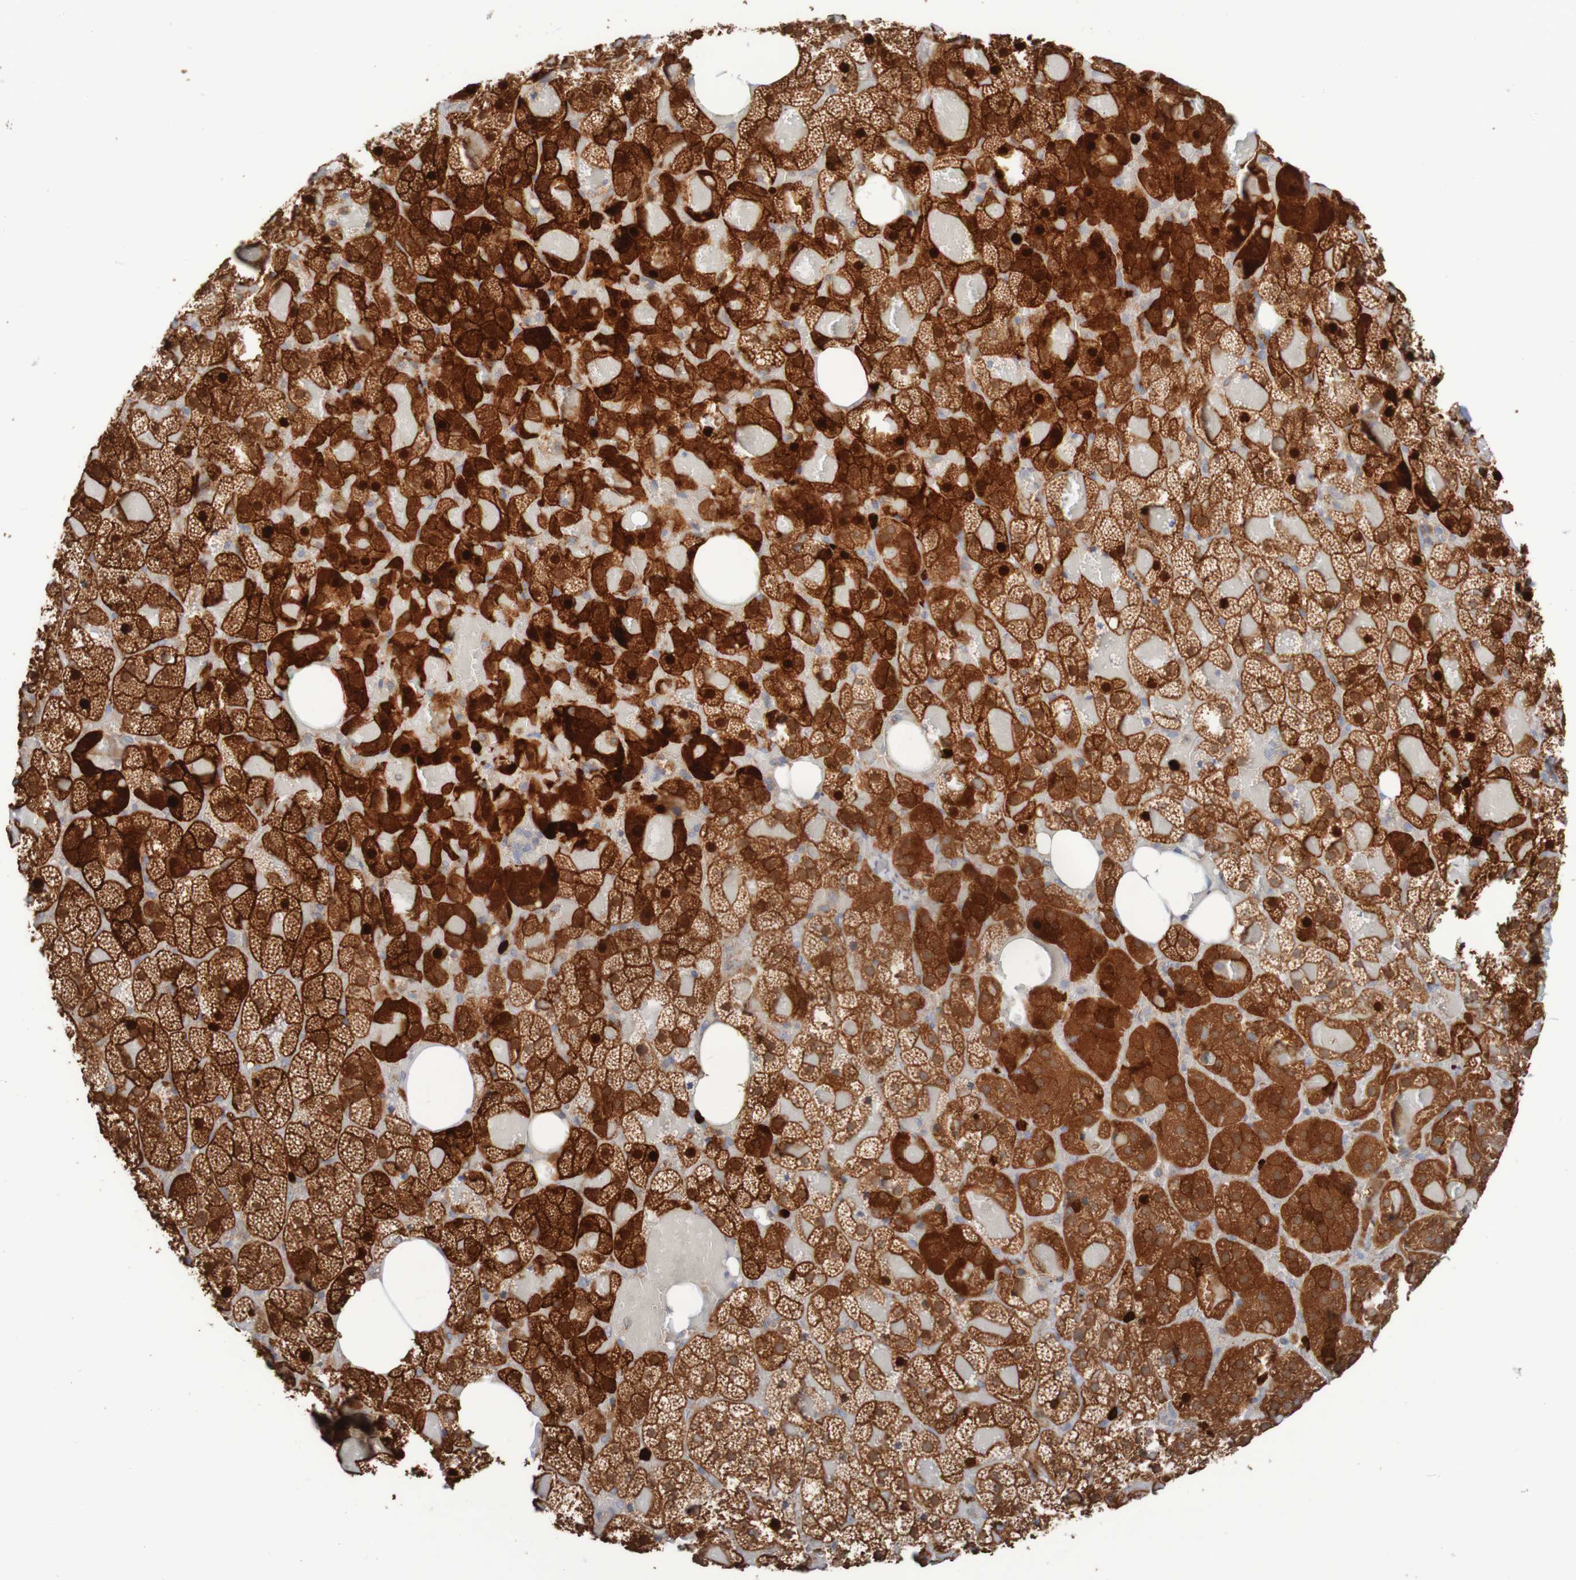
{"staining": {"intensity": "strong", "quantity": ">75%", "location": "cytoplasmic/membranous,nuclear"}, "tissue": "adrenal gland", "cell_type": "Glandular cells", "image_type": "normal", "snomed": [{"axis": "morphology", "description": "Normal tissue, NOS"}, {"axis": "topography", "description": "Adrenal gland"}], "caption": "Normal adrenal gland reveals strong cytoplasmic/membranous,nuclear staining in about >75% of glandular cells The staining was performed using DAB to visualize the protein expression in brown, while the nuclei were stained in blue with hematoxylin (Magnification: 20x)..", "gene": "PARP4", "patient": {"sex": "female", "age": 59}}